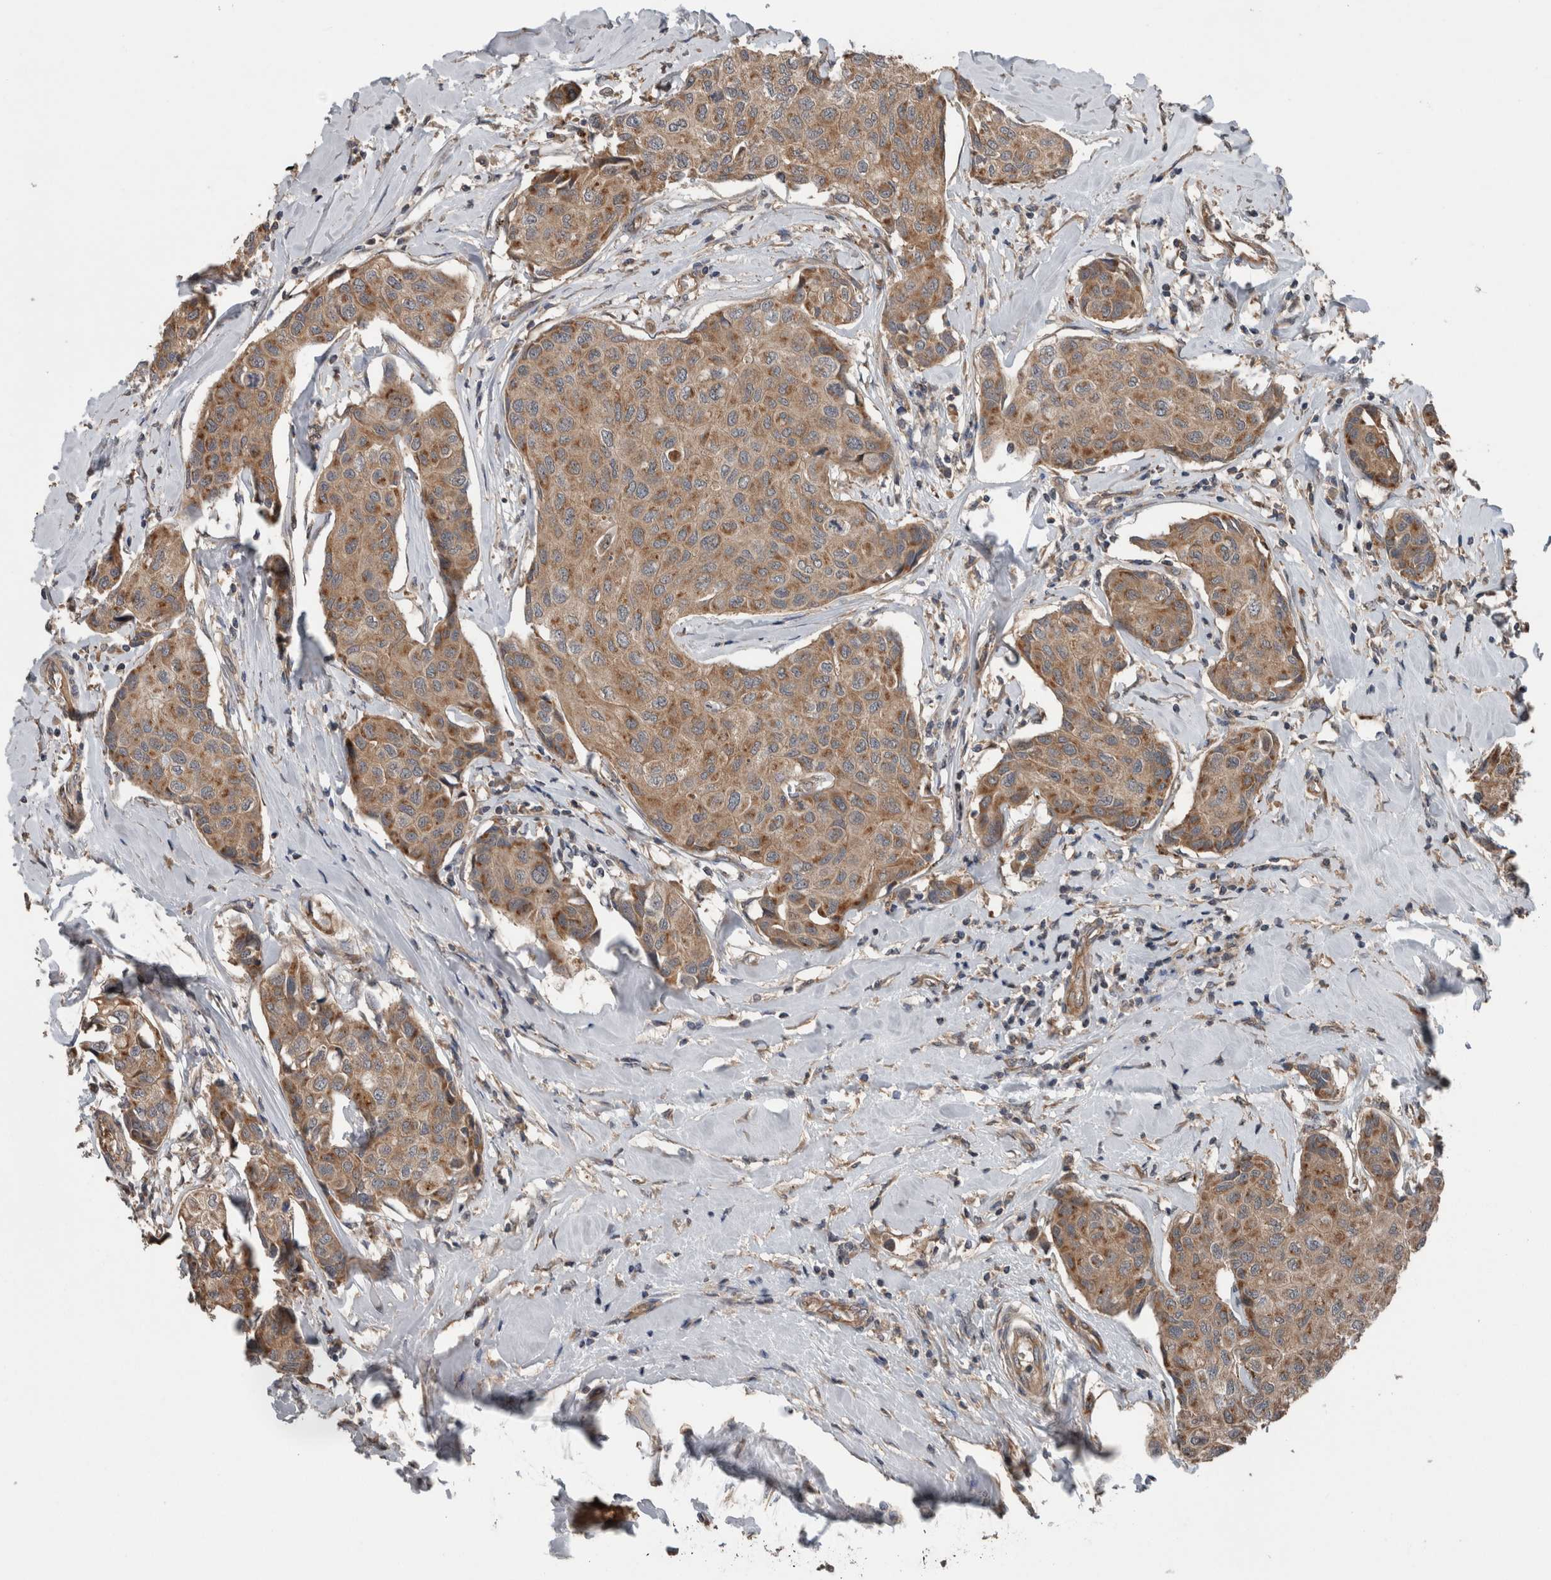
{"staining": {"intensity": "moderate", "quantity": ">75%", "location": "cytoplasmic/membranous"}, "tissue": "breast cancer", "cell_type": "Tumor cells", "image_type": "cancer", "snomed": [{"axis": "morphology", "description": "Duct carcinoma"}, {"axis": "topography", "description": "Breast"}], "caption": "Protein analysis of breast cancer (invasive ductal carcinoma) tissue reveals moderate cytoplasmic/membranous positivity in approximately >75% of tumor cells.", "gene": "RIOK3", "patient": {"sex": "female", "age": 80}}